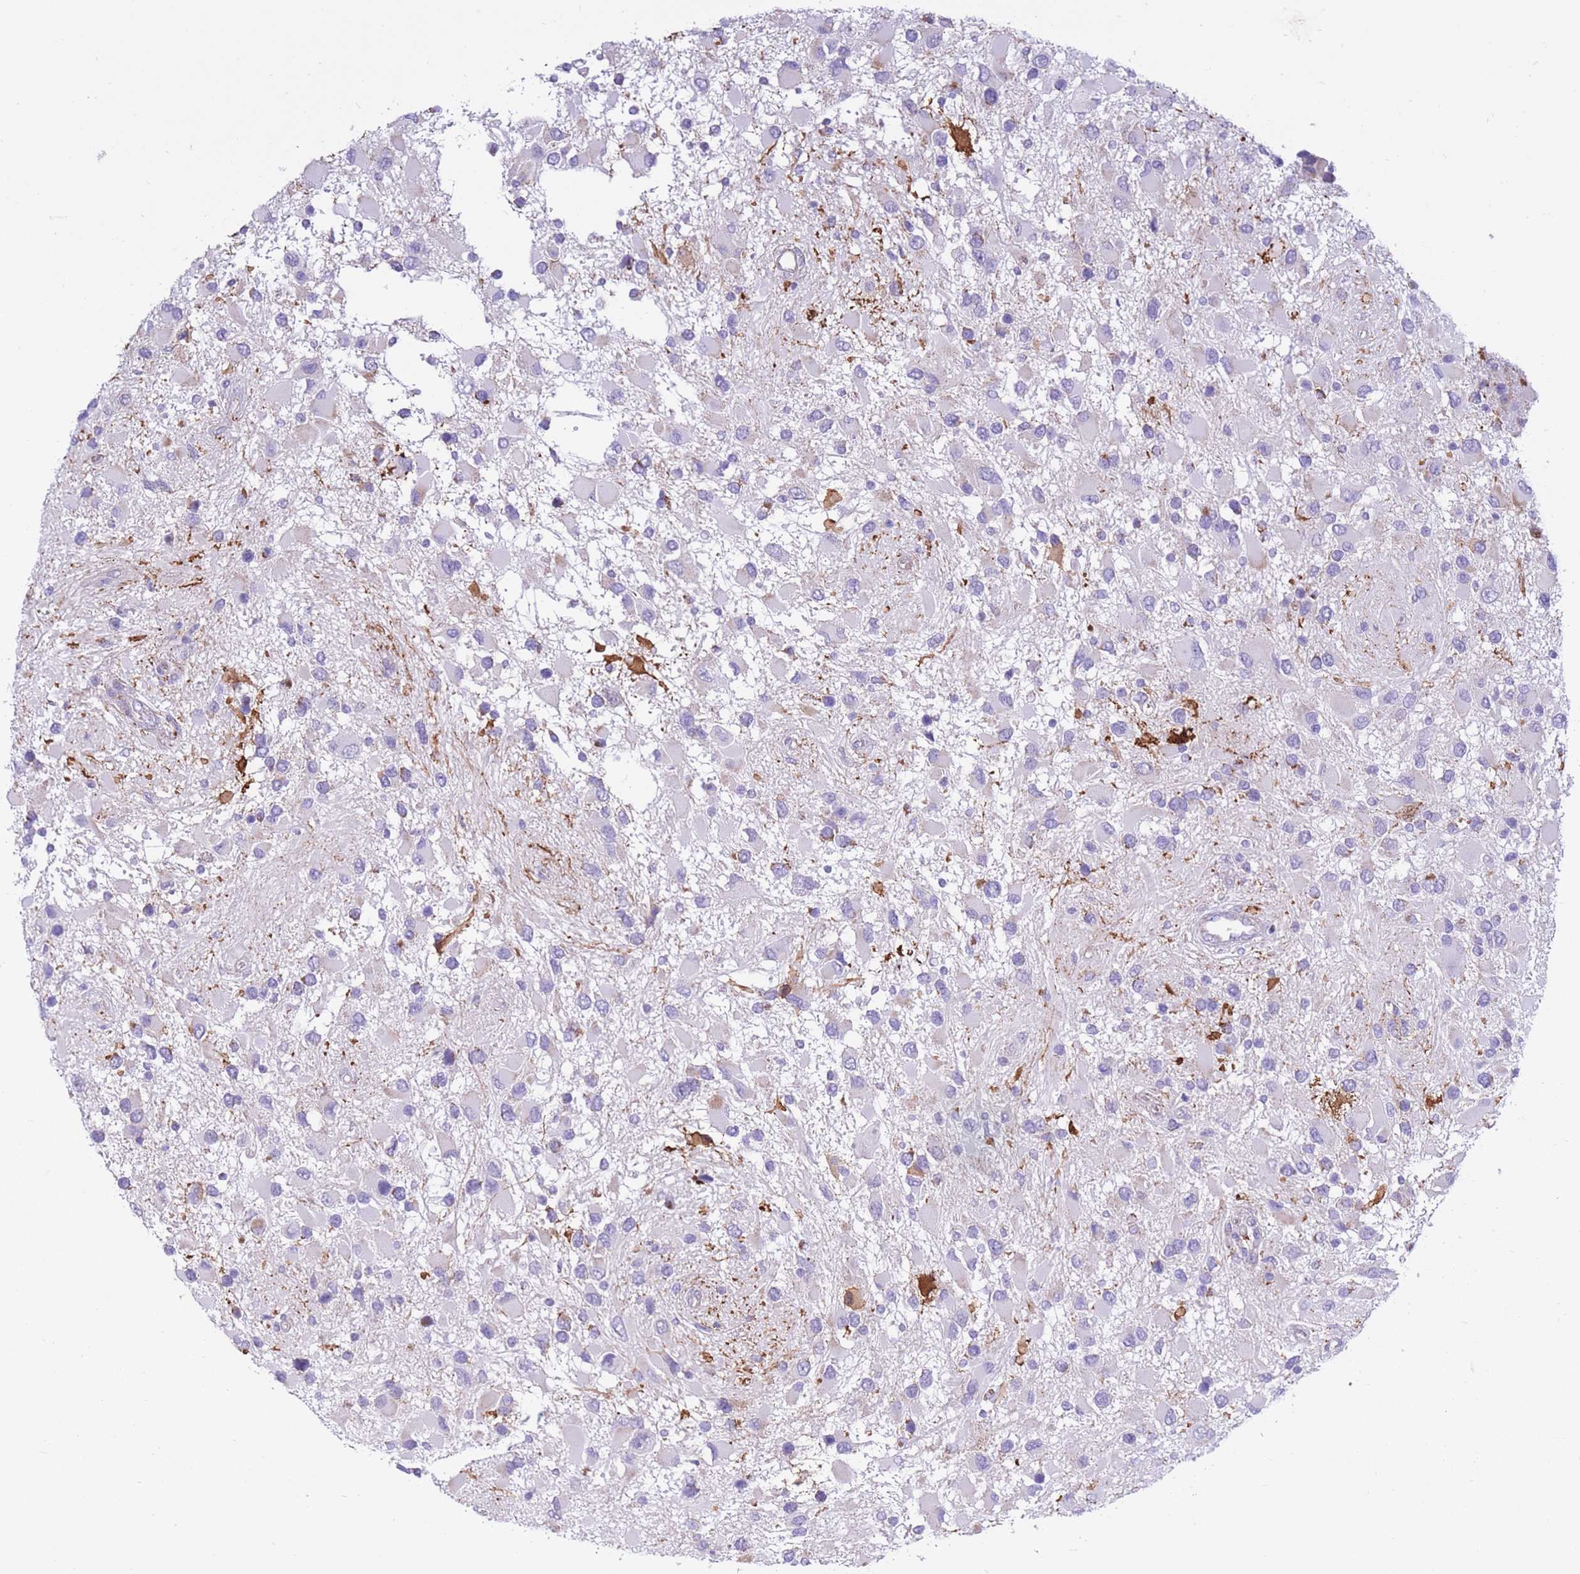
{"staining": {"intensity": "negative", "quantity": "none", "location": "none"}, "tissue": "glioma", "cell_type": "Tumor cells", "image_type": "cancer", "snomed": [{"axis": "morphology", "description": "Glioma, malignant, High grade"}, {"axis": "topography", "description": "Brain"}], "caption": "There is no significant positivity in tumor cells of glioma.", "gene": "PDHA1", "patient": {"sex": "male", "age": 53}}